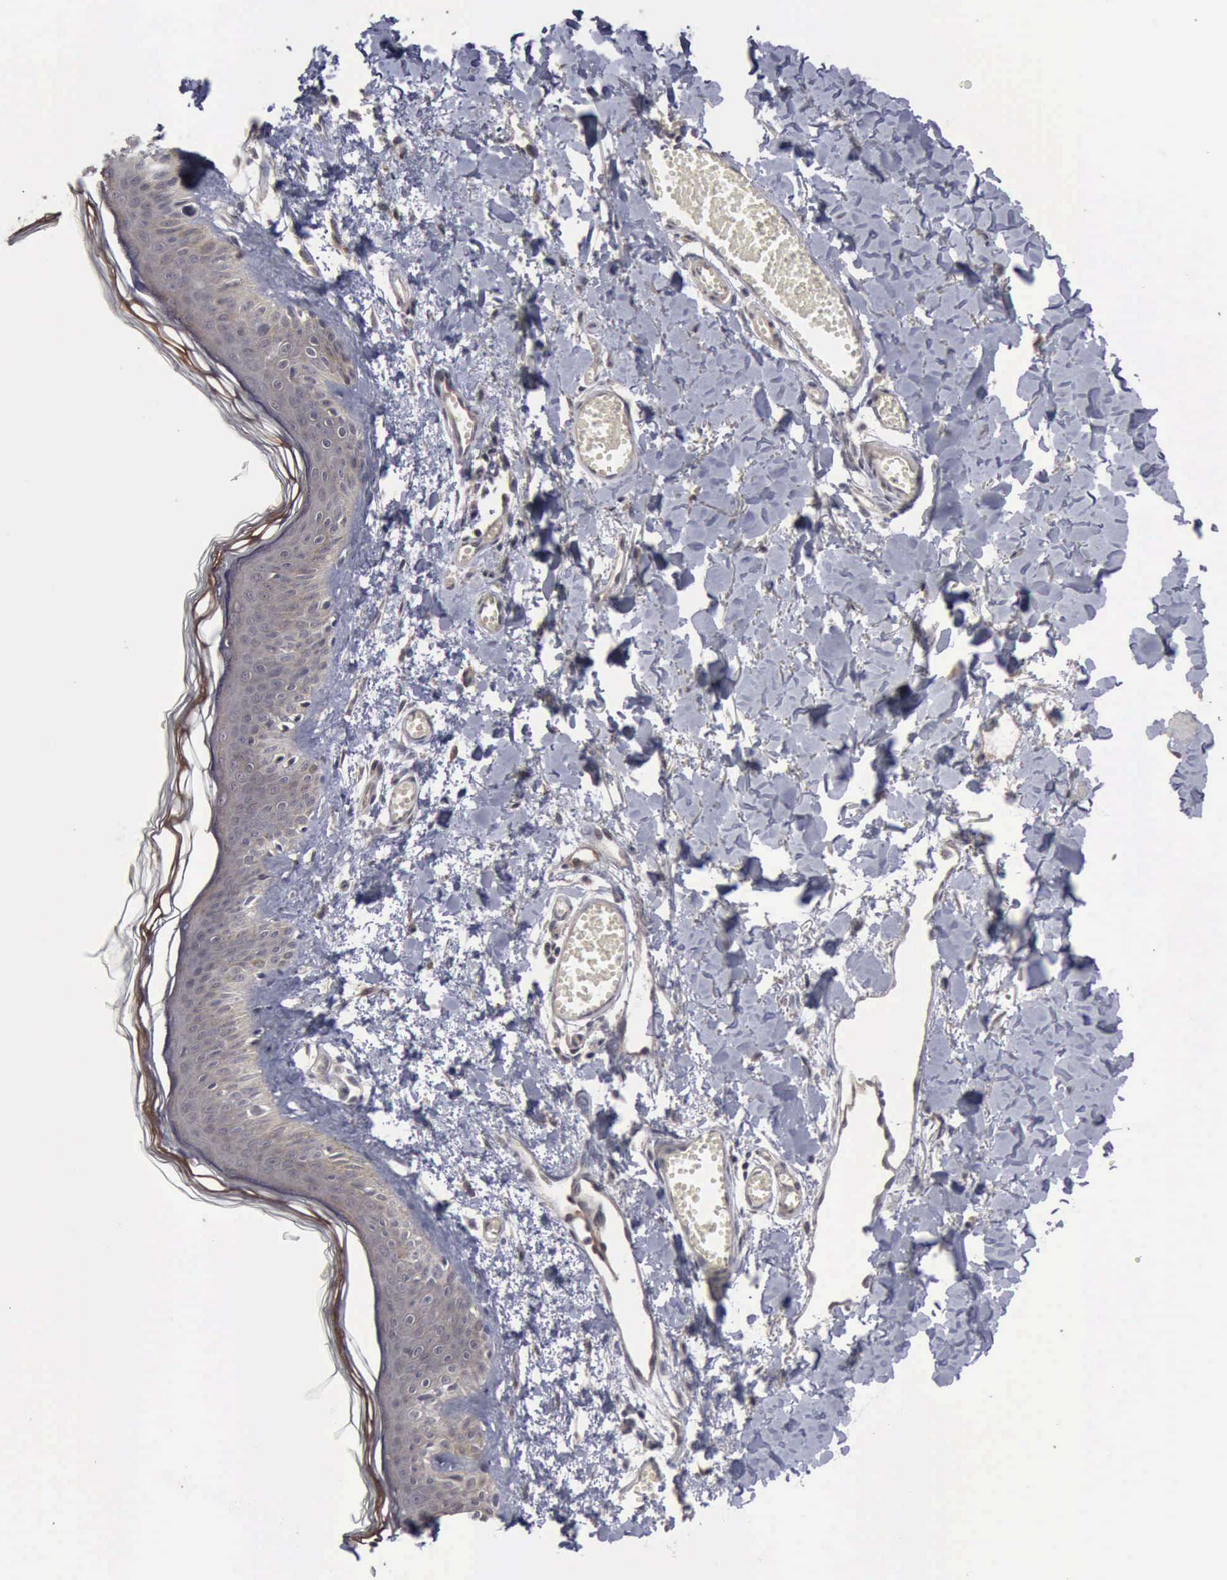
{"staining": {"intensity": "negative", "quantity": "none", "location": "none"}, "tissue": "skin", "cell_type": "Fibroblasts", "image_type": "normal", "snomed": [{"axis": "morphology", "description": "Normal tissue, NOS"}, {"axis": "morphology", "description": "Sarcoma, NOS"}, {"axis": "topography", "description": "Skin"}, {"axis": "topography", "description": "Soft tissue"}], "caption": "Immunohistochemistry (IHC) micrograph of benign skin: human skin stained with DAB (3,3'-diaminobenzidine) shows no significant protein staining in fibroblasts.", "gene": "MMP9", "patient": {"sex": "female", "age": 51}}